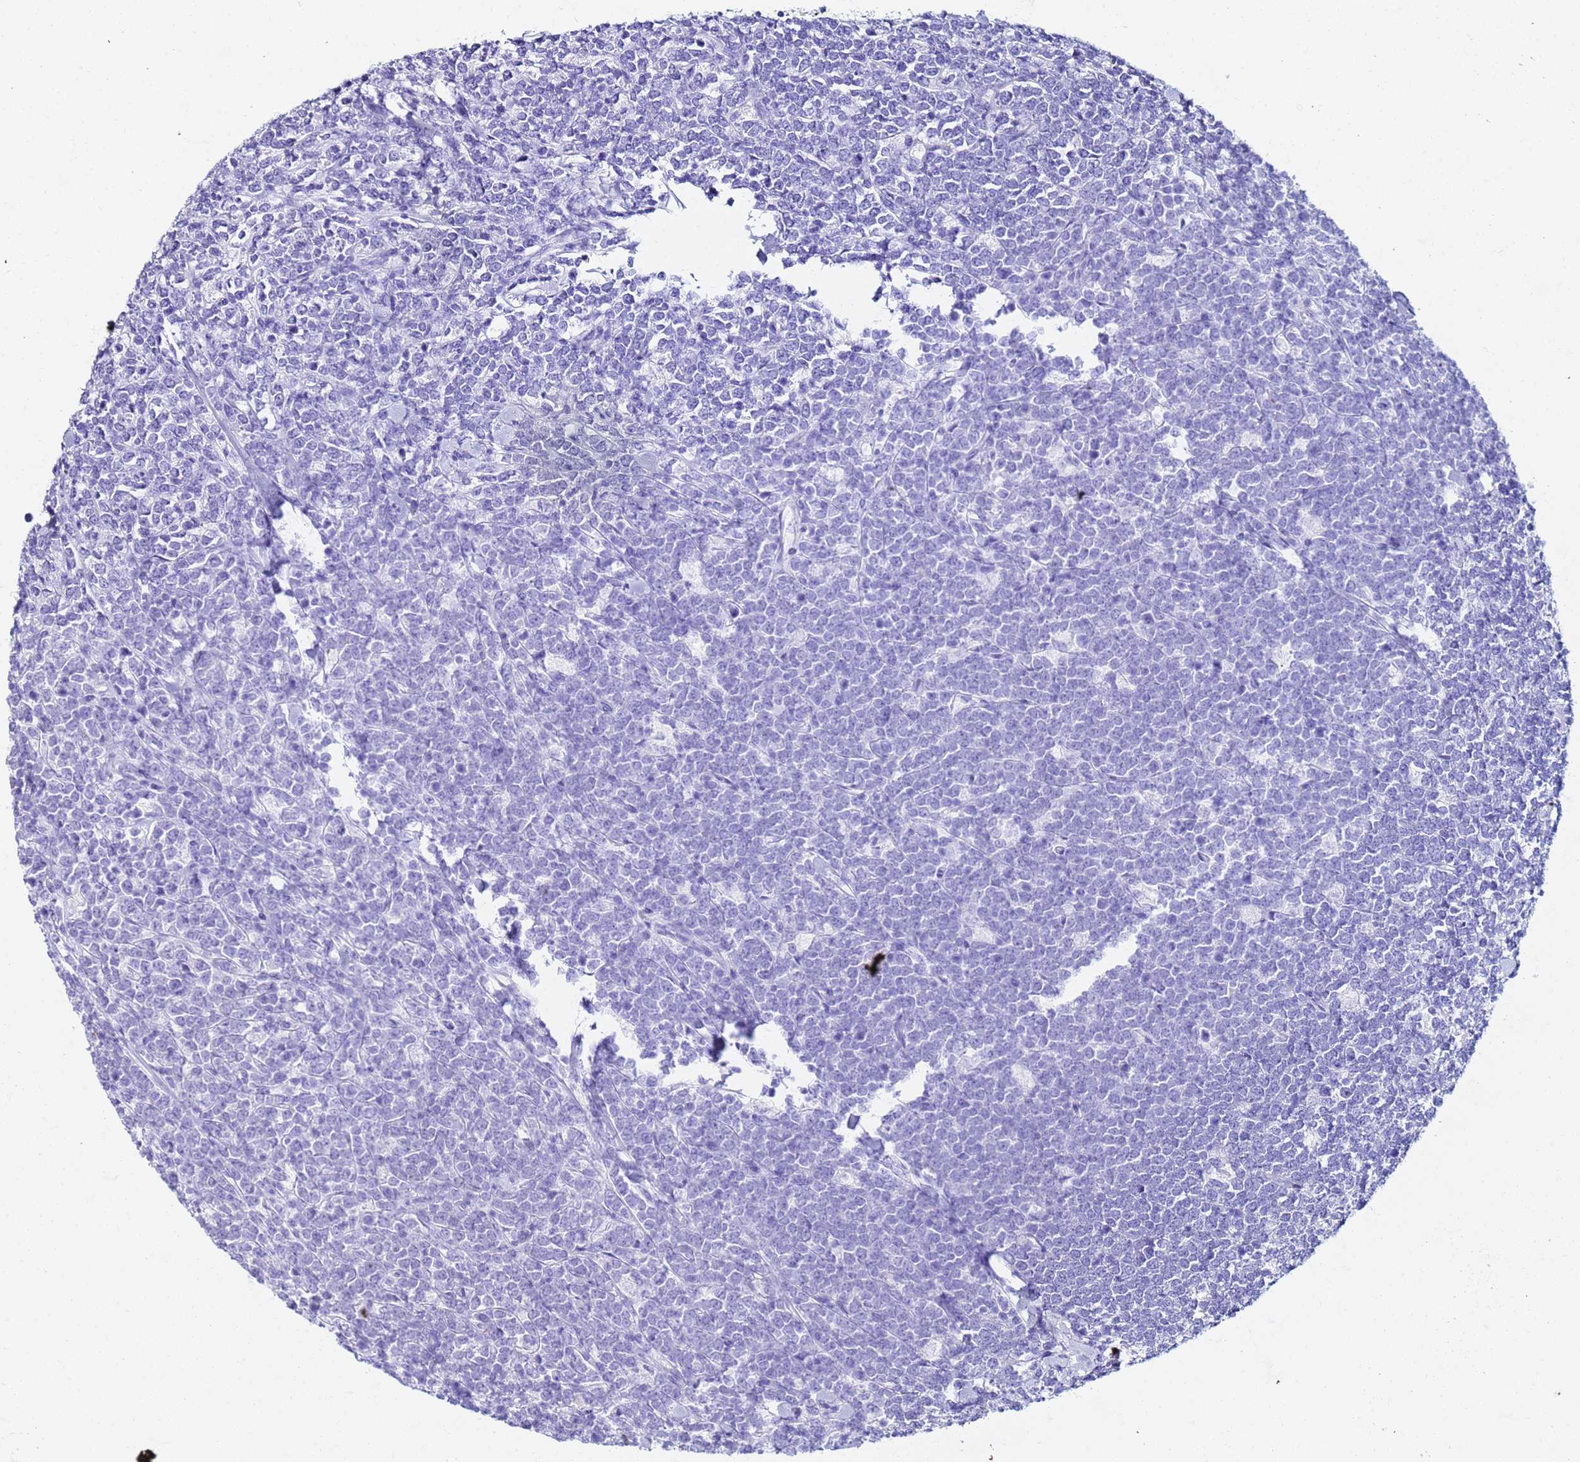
{"staining": {"intensity": "negative", "quantity": "none", "location": "none"}, "tissue": "lymphoma", "cell_type": "Tumor cells", "image_type": "cancer", "snomed": [{"axis": "morphology", "description": "Malignant lymphoma, non-Hodgkin's type, High grade"}, {"axis": "topography", "description": "Small intestine"}], "caption": "Tumor cells show no significant expression in high-grade malignant lymphoma, non-Hodgkin's type.", "gene": "SLC25A15", "patient": {"sex": "male", "age": 8}}